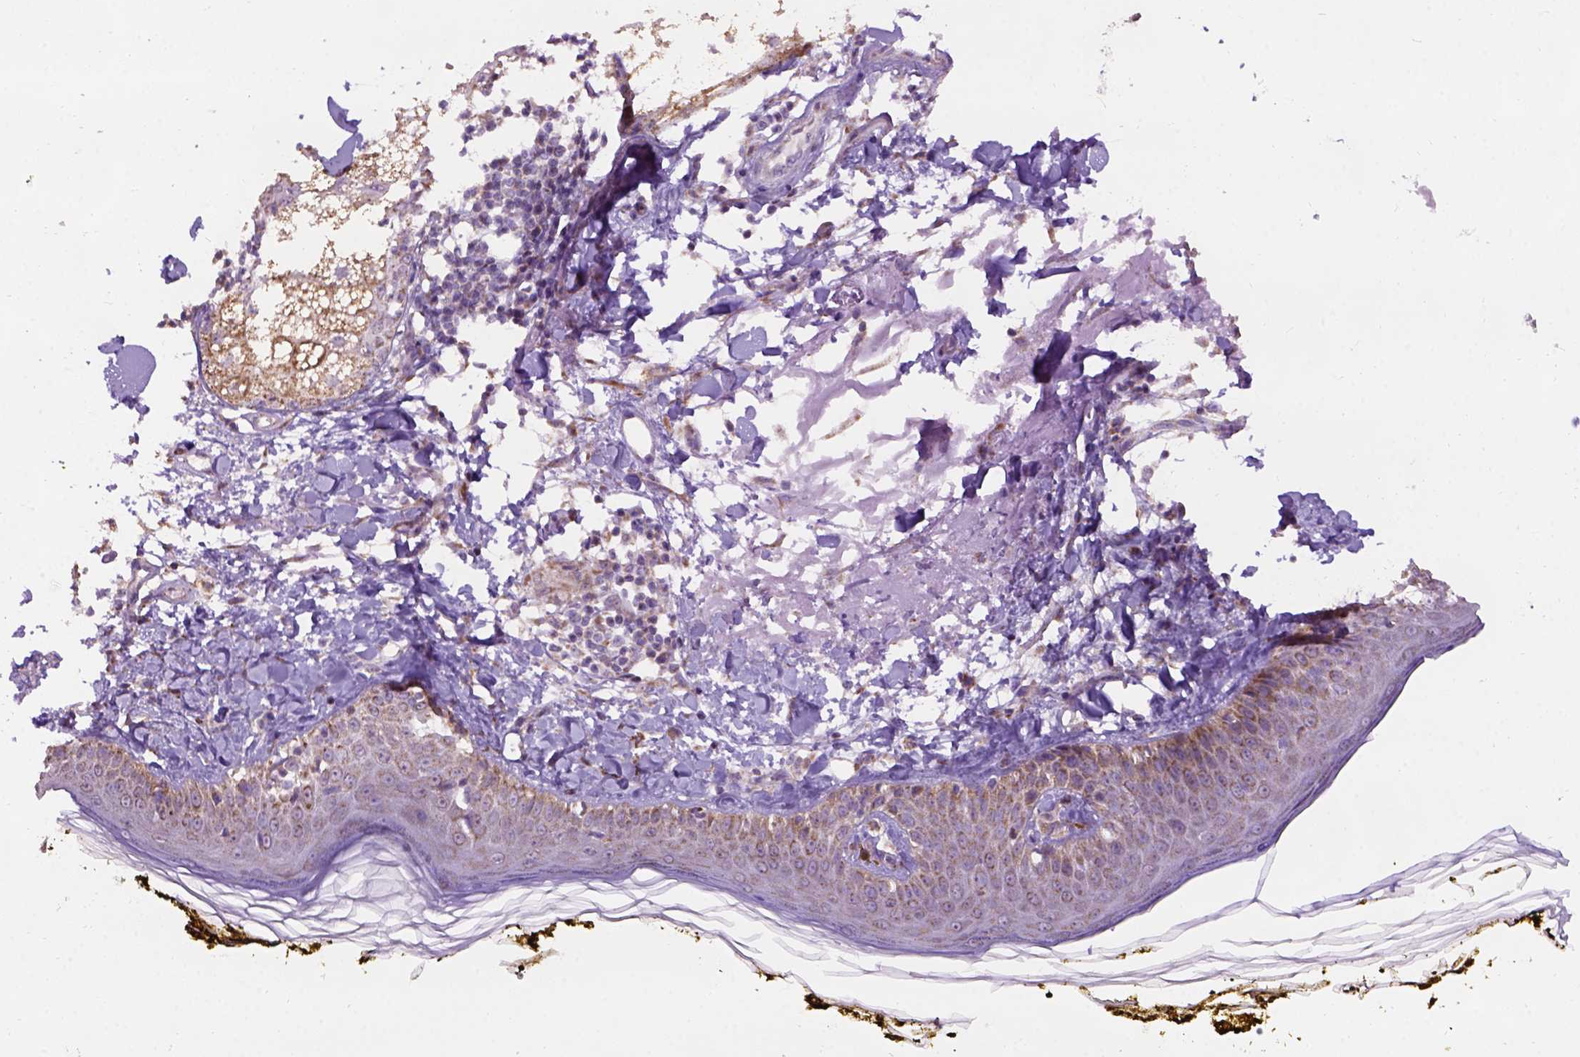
{"staining": {"intensity": "negative", "quantity": "none", "location": "none"}, "tissue": "skin", "cell_type": "Fibroblasts", "image_type": "normal", "snomed": [{"axis": "morphology", "description": "Normal tissue, NOS"}, {"axis": "topography", "description": "Skin"}], "caption": "IHC photomicrograph of benign human skin stained for a protein (brown), which demonstrates no positivity in fibroblasts. Brightfield microscopy of IHC stained with DAB (3,3'-diaminobenzidine) (brown) and hematoxylin (blue), captured at high magnification.", "gene": "L2HGDH", "patient": {"sex": "male", "age": 76}}